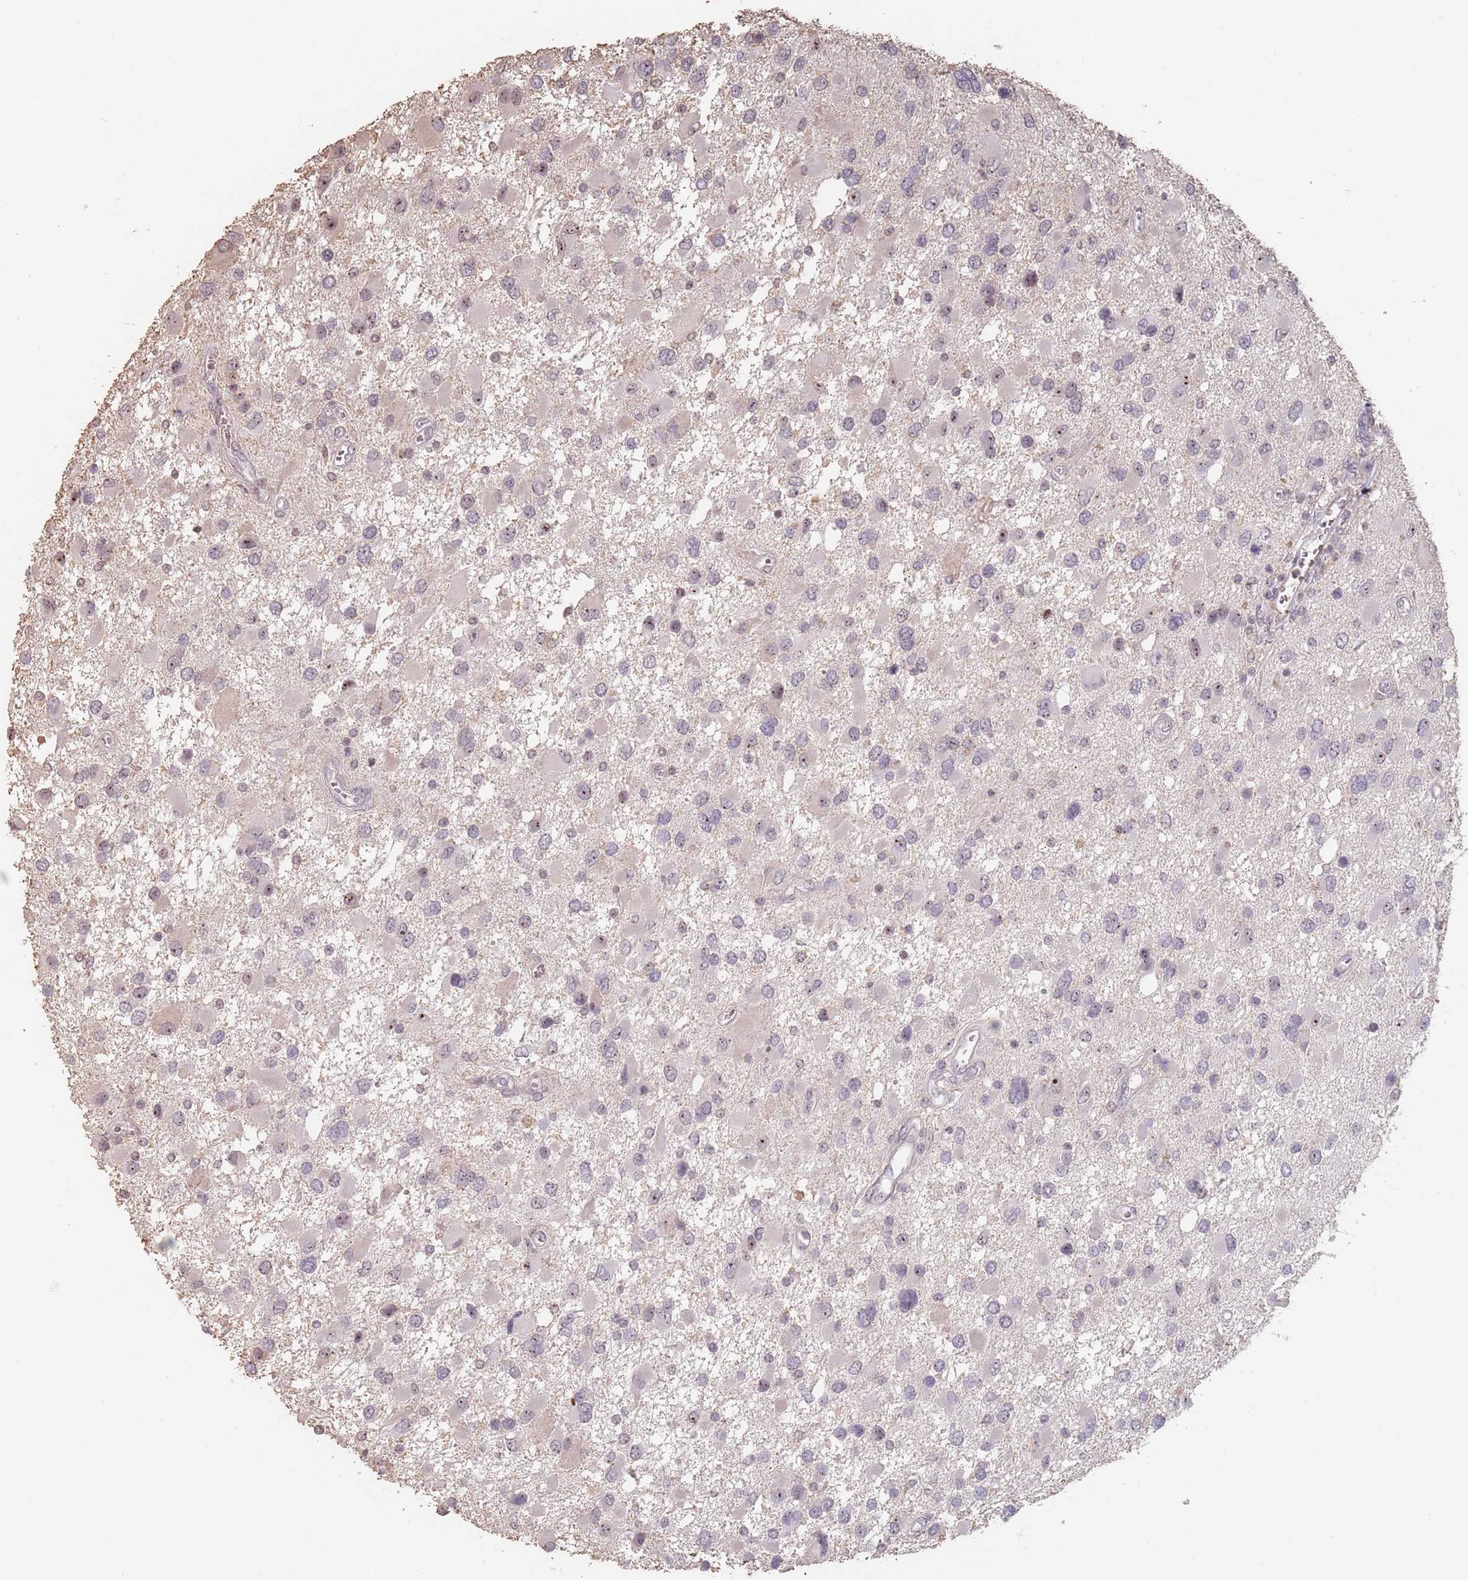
{"staining": {"intensity": "weak", "quantity": "<25%", "location": "nuclear"}, "tissue": "glioma", "cell_type": "Tumor cells", "image_type": "cancer", "snomed": [{"axis": "morphology", "description": "Glioma, malignant, High grade"}, {"axis": "topography", "description": "Brain"}], "caption": "Tumor cells show no significant positivity in malignant high-grade glioma.", "gene": "ADTRP", "patient": {"sex": "male", "age": 53}}